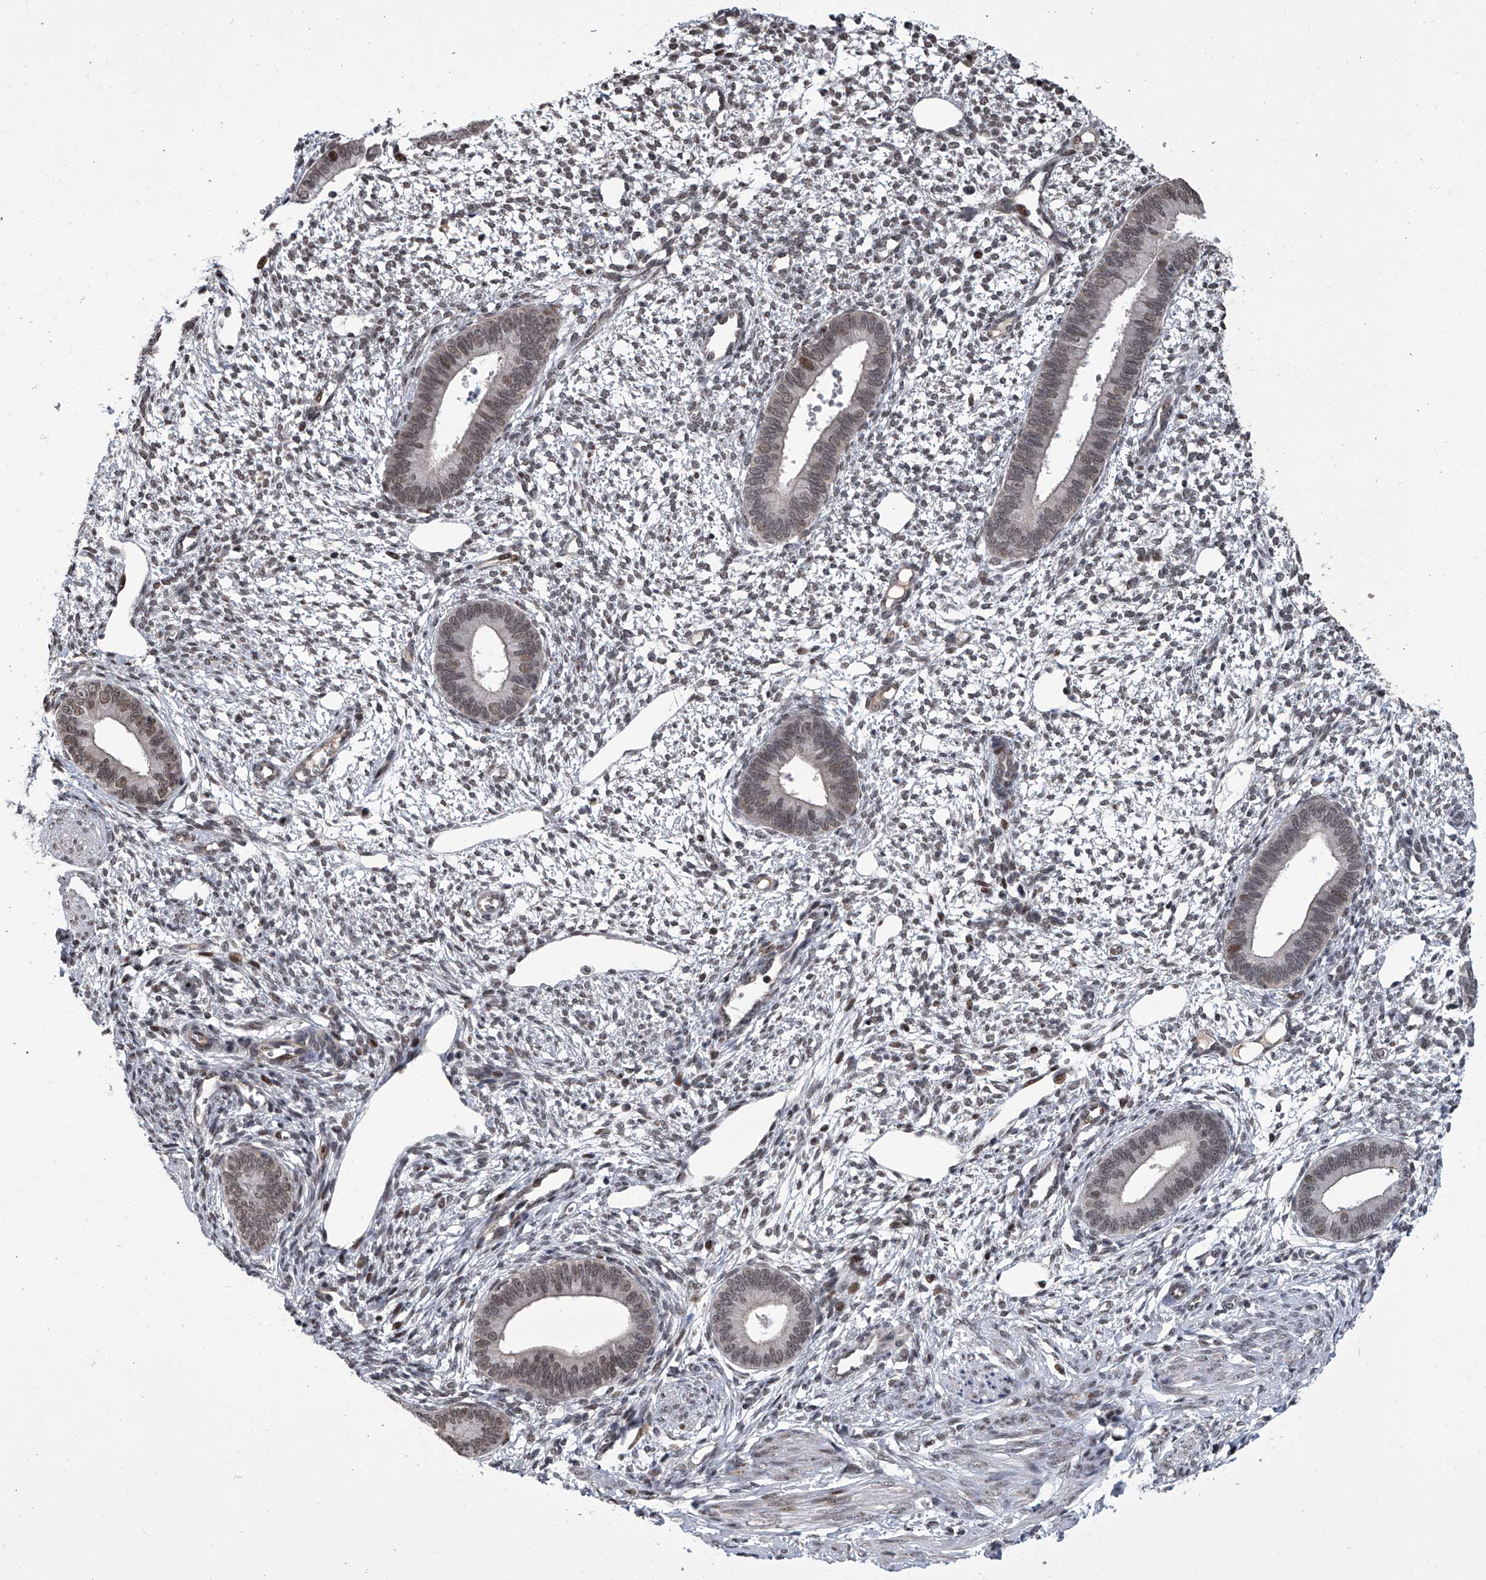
{"staining": {"intensity": "negative", "quantity": "none", "location": "none"}, "tissue": "endometrium", "cell_type": "Cells in endometrial stroma", "image_type": "normal", "snomed": [{"axis": "morphology", "description": "Normal tissue, NOS"}, {"axis": "topography", "description": "Endometrium"}], "caption": "This micrograph is of unremarkable endometrium stained with immunohistochemistry (IHC) to label a protein in brown with the nuclei are counter-stained blue. There is no positivity in cells in endometrial stroma. The staining is performed using DAB (3,3'-diaminobenzidine) brown chromogen with nuclei counter-stained in using hematoxylin.", "gene": "ZNF426", "patient": {"sex": "female", "age": 46}}